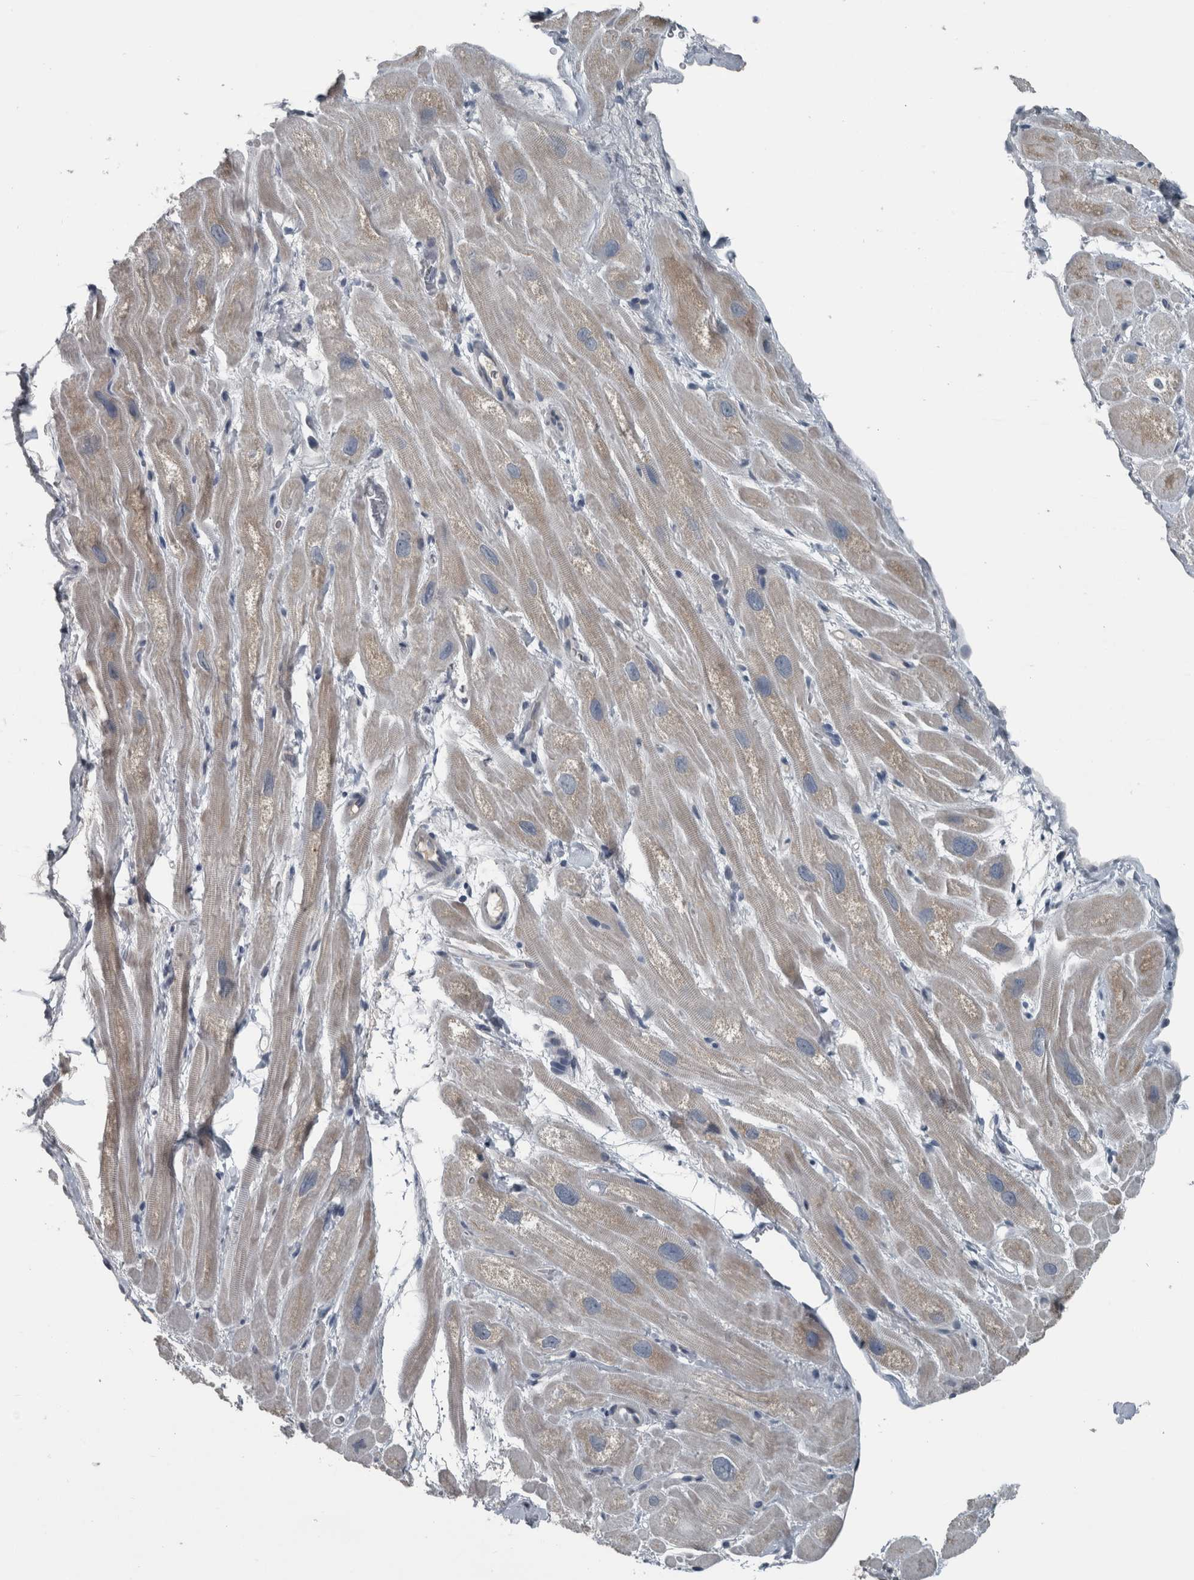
{"staining": {"intensity": "weak", "quantity": "25%-75%", "location": "cytoplasmic/membranous"}, "tissue": "heart muscle", "cell_type": "Cardiomyocytes", "image_type": "normal", "snomed": [{"axis": "morphology", "description": "Normal tissue, NOS"}, {"axis": "topography", "description": "Heart"}], "caption": "High-magnification brightfield microscopy of benign heart muscle stained with DAB (3,3'-diaminobenzidine) (brown) and counterstained with hematoxylin (blue). cardiomyocytes exhibit weak cytoplasmic/membranous expression is appreciated in about25%-75% of cells. (IHC, brightfield microscopy, high magnification).", "gene": "KRT20", "patient": {"sex": "male", "age": 49}}